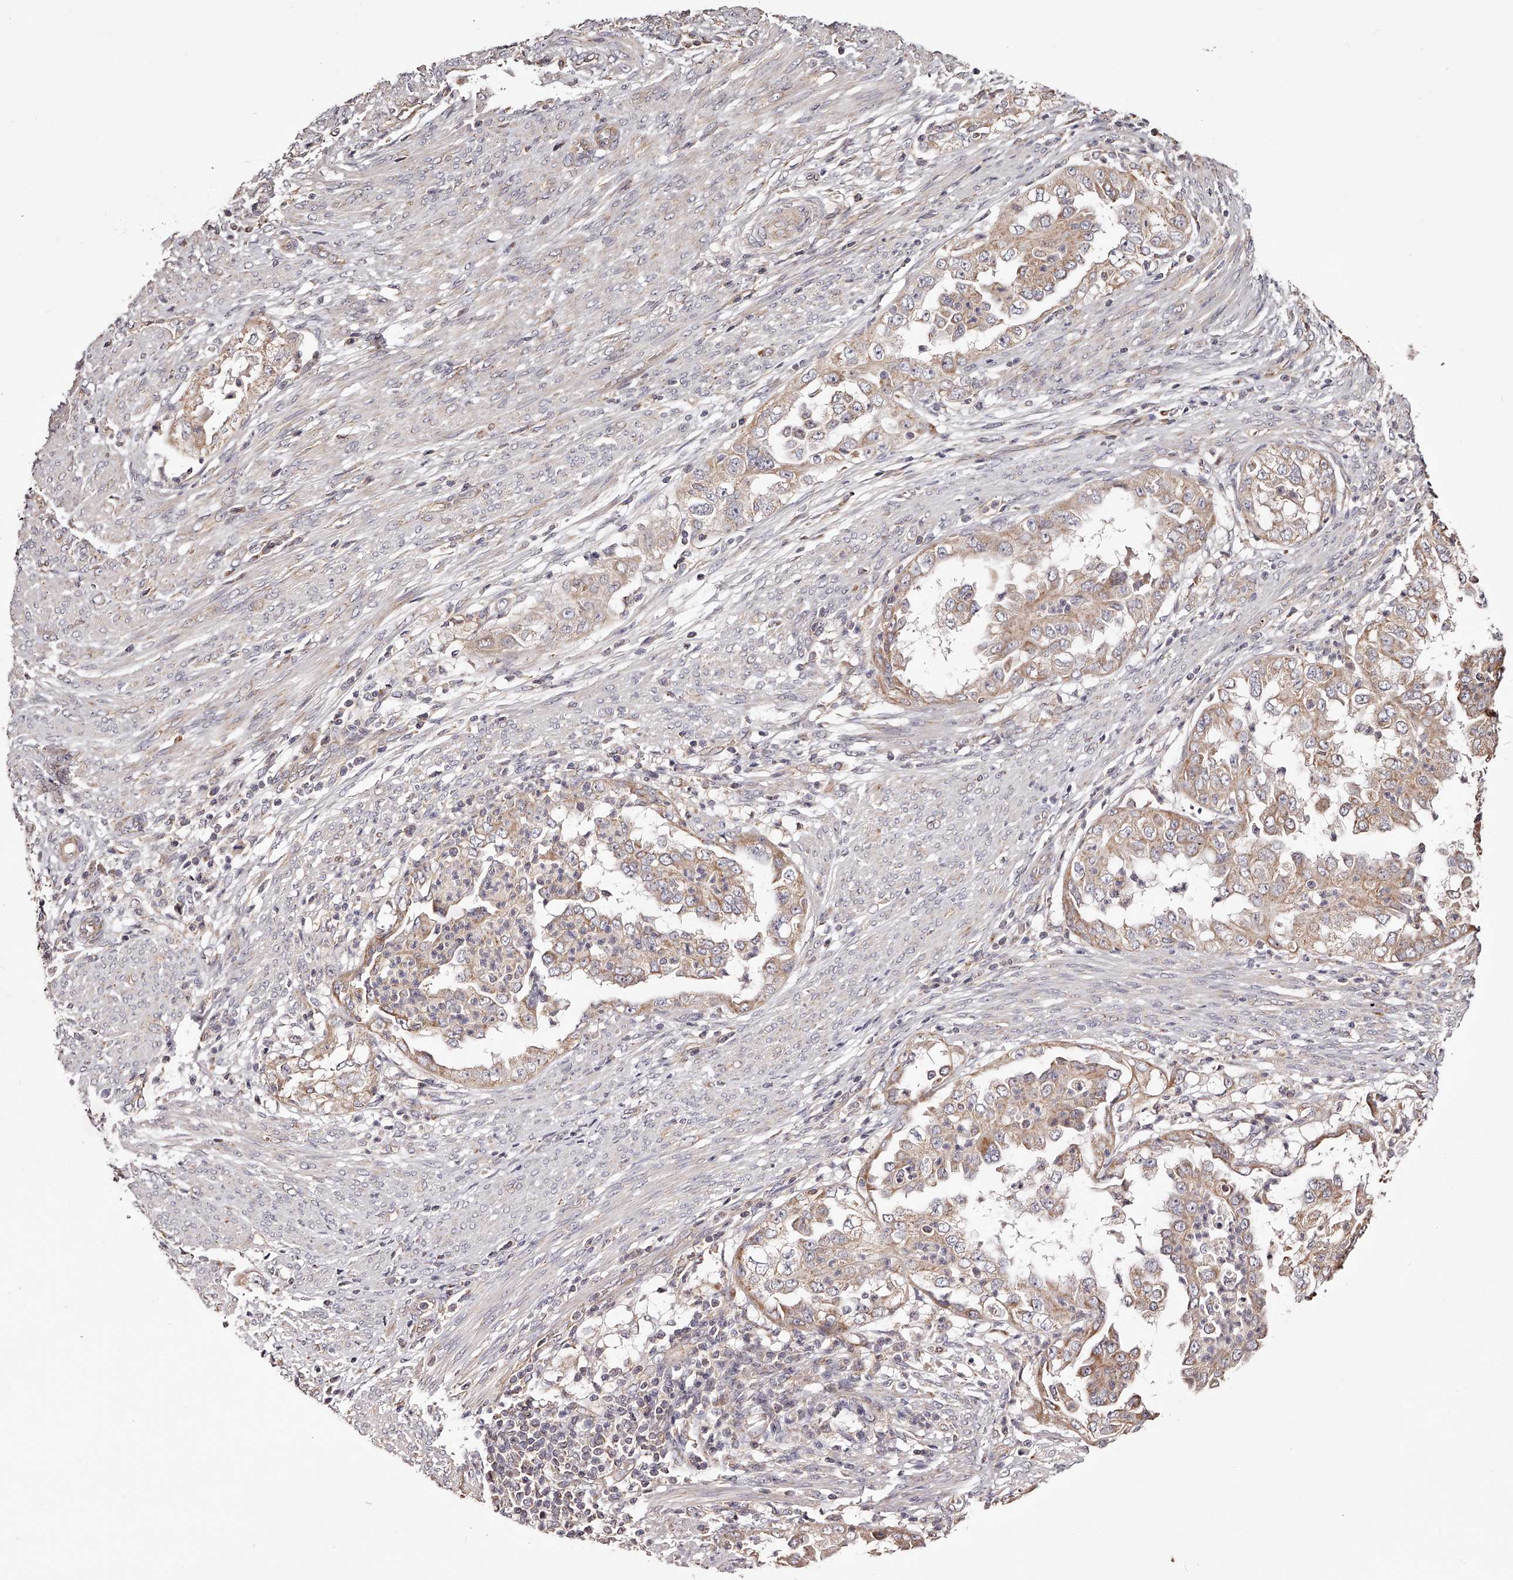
{"staining": {"intensity": "weak", "quantity": ">75%", "location": "cytoplasmic/membranous"}, "tissue": "endometrial cancer", "cell_type": "Tumor cells", "image_type": "cancer", "snomed": [{"axis": "morphology", "description": "Adenocarcinoma, NOS"}, {"axis": "topography", "description": "Endometrium"}], "caption": "Immunohistochemistry (IHC) histopathology image of human endometrial adenocarcinoma stained for a protein (brown), which reveals low levels of weak cytoplasmic/membranous positivity in about >75% of tumor cells.", "gene": "USP21", "patient": {"sex": "female", "age": 85}}